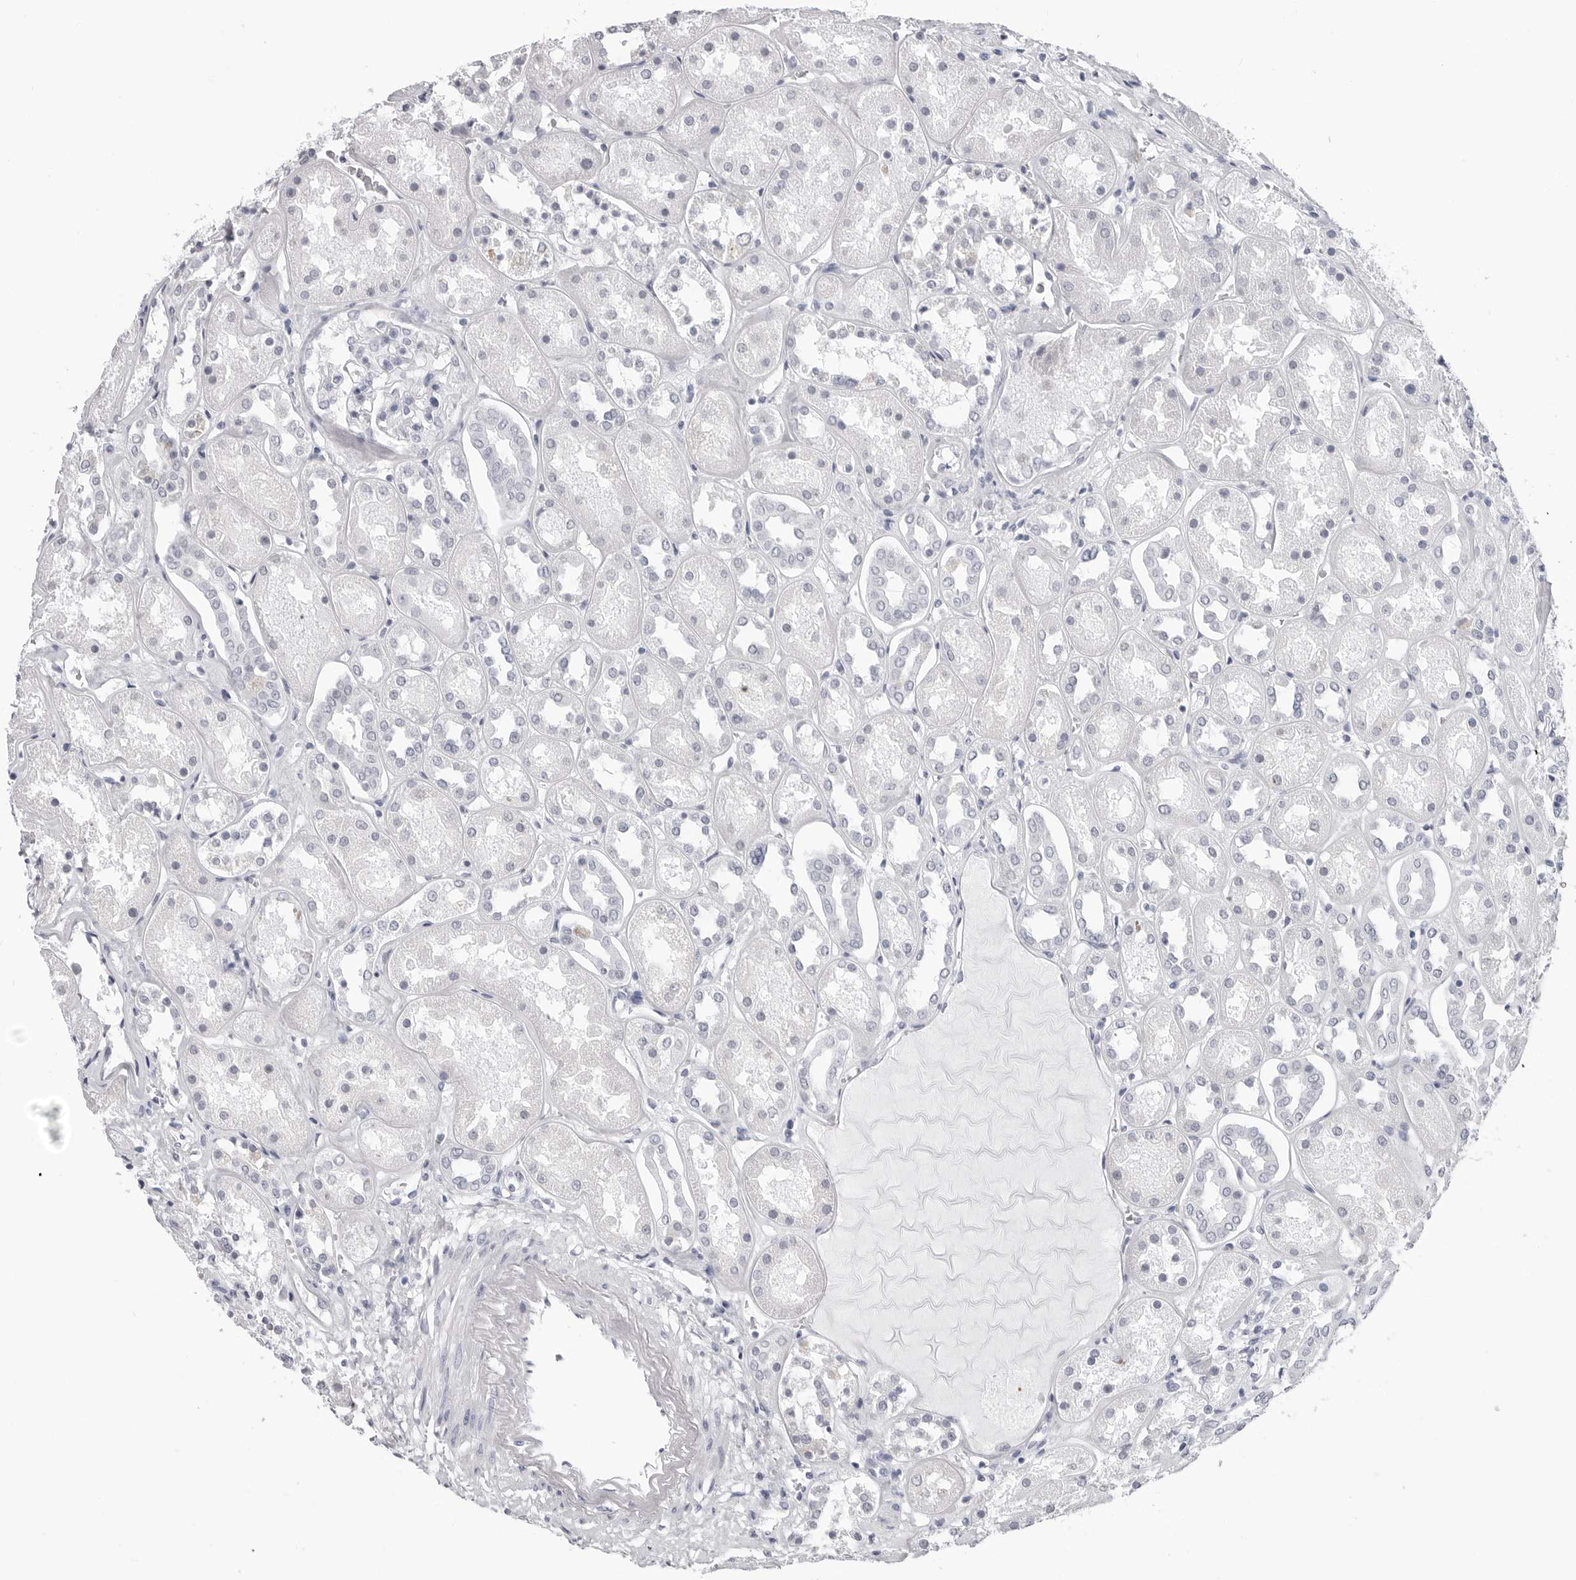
{"staining": {"intensity": "negative", "quantity": "none", "location": "none"}, "tissue": "kidney", "cell_type": "Cells in glomeruli", "image_type": "normal", "snomed": [{"axis": "morphology", "description": "Normal tissue, NOS"}, {"axis": "topography", "description": "Kidney"}], "caption": "There is no significant positivity in cells in glomeruli of kidney. Brightfield microscopy of immunohistochemistry (IHC) stained with DAB (brown) and hematoxylin (blue), captured at high magnification.", "gene": "PGA3", "patient": {"sex": "male", "age": 70}}